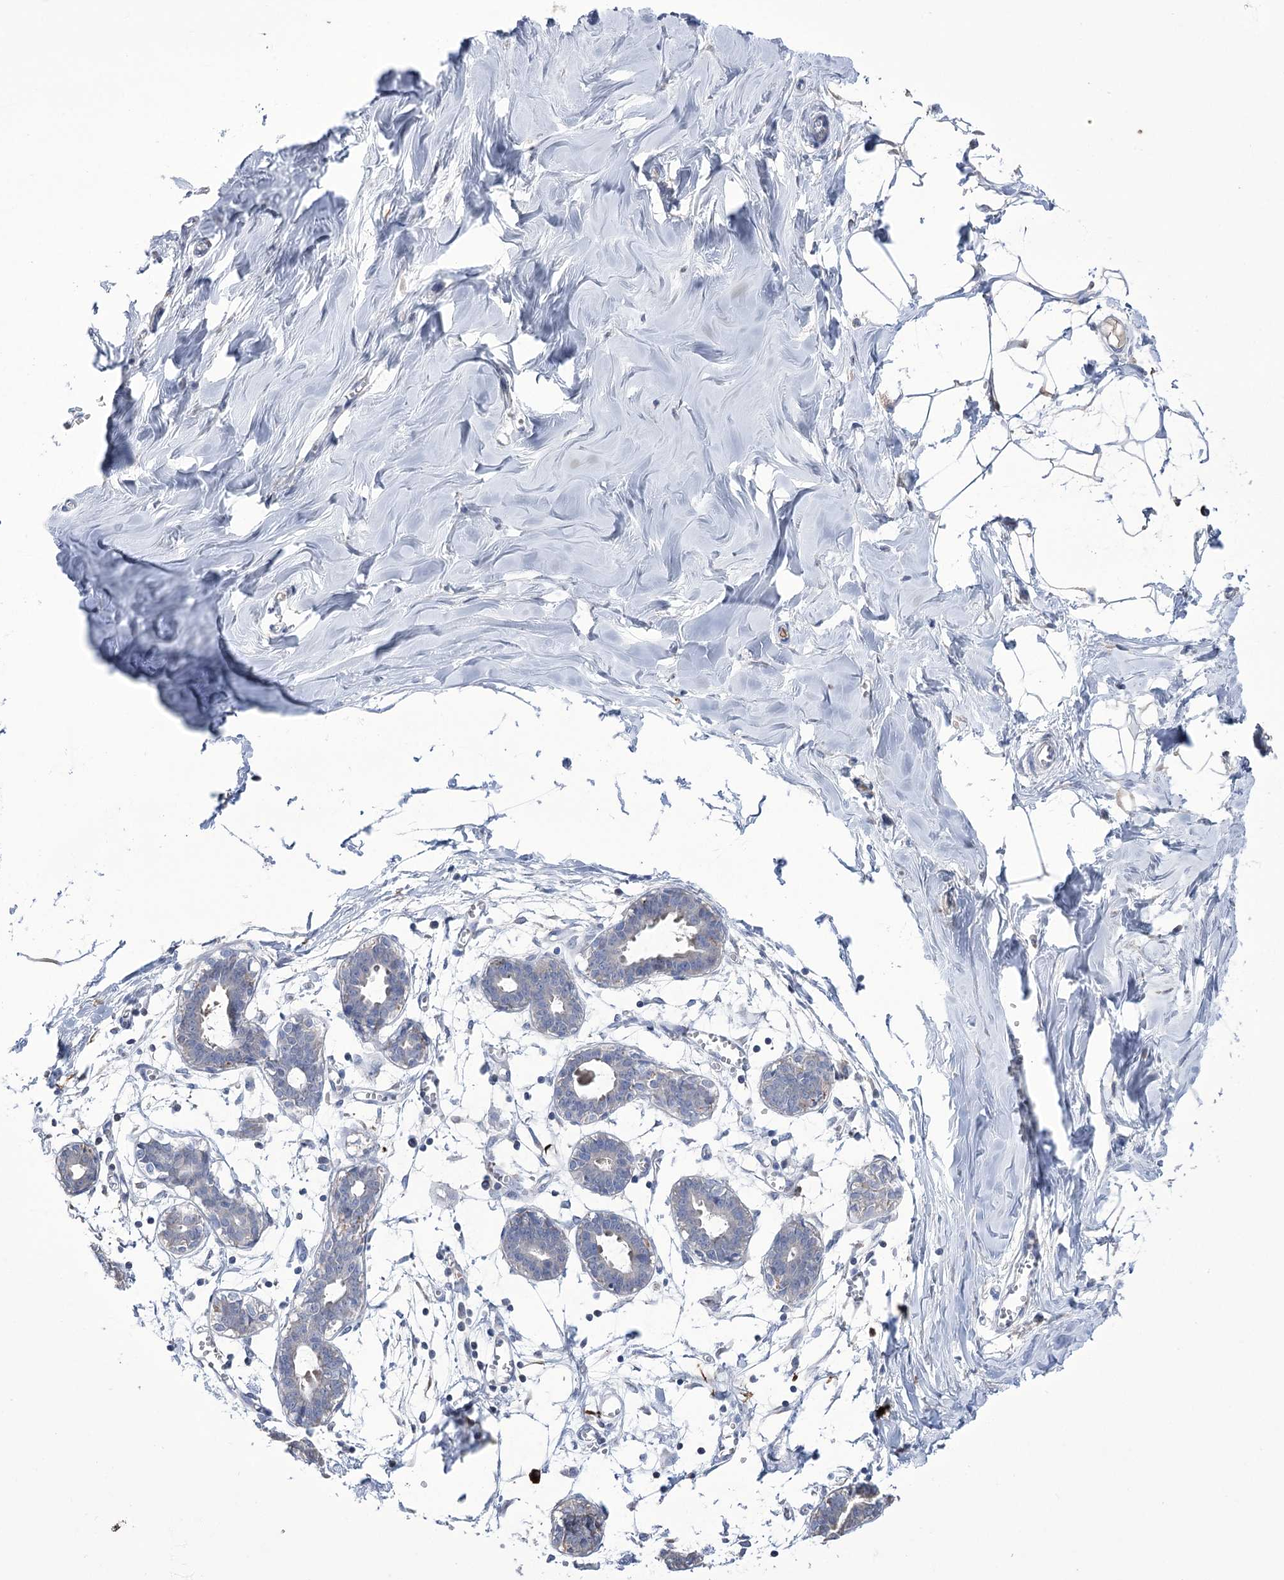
{"staining": {"intensity": "negative", "quantity": "none", "location": "none"}, "tissue": "breast", "cell_type": "Adipocytes", "image_type": "normal", "snomed": [{"axis": "morphology", "description": "Normal tissue, NOS"}, {"axis": "topography", "description": "Breast"}], "caption": "This photomicrograph is of benign breast stained with IHC to label a protein in brown with the nuclei are counter-stained blue. There is no positivity in adipocytes. (DAB immunohistochemistry (IHC) with hematoxylin counter stain).", "gene": "ZNF622", "patient": {"sex": "female", "age": 27}}